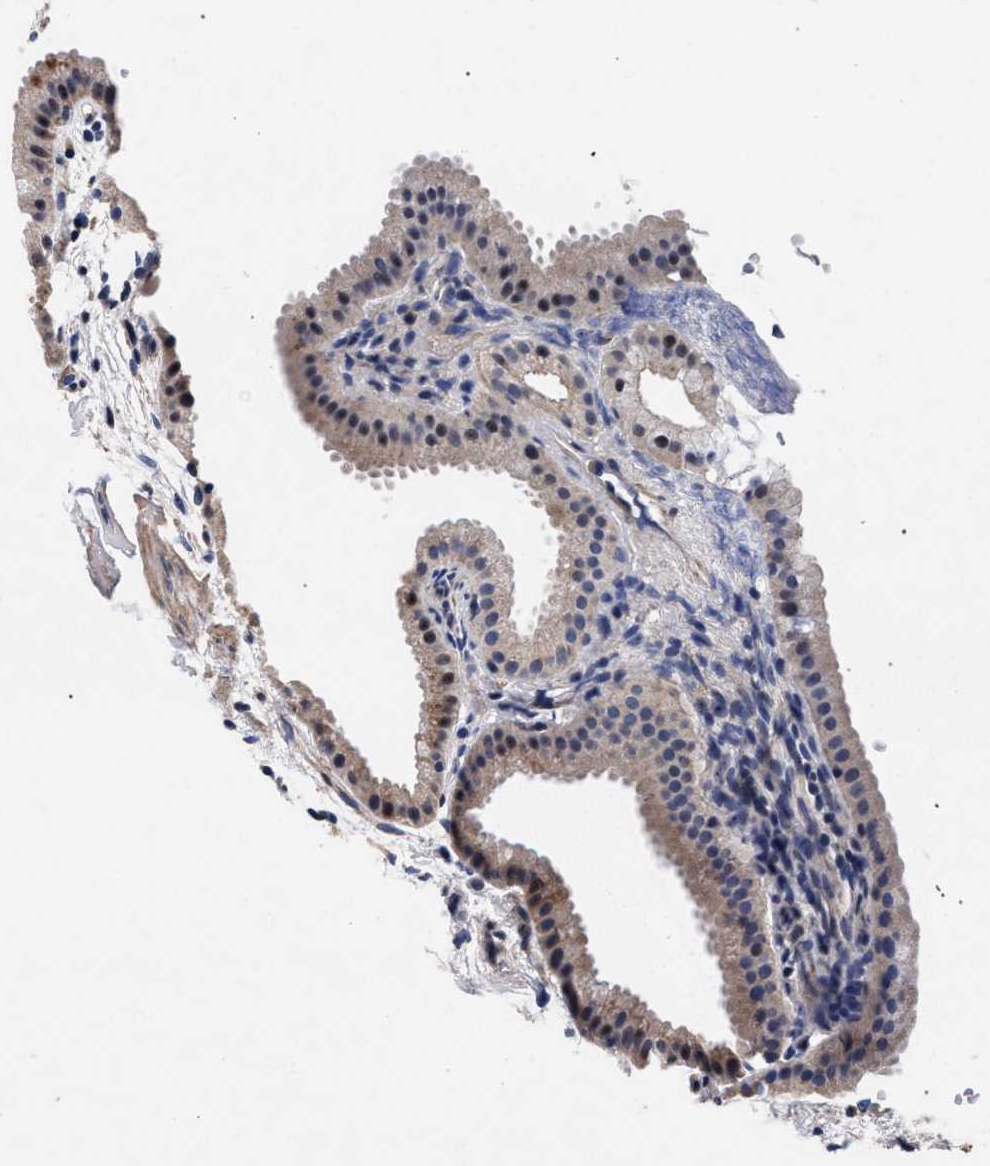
{"staining": {"intensity": "moderate", "quantity": "25%-75%", "location": "cytoplasmic/membranous,nuclear"}, "tissue": "gallbladder", "cell_type": "Glandular cells", "image_type": "normal", "snomed": [{"axis": "morphology", "description": "Normal tissue, NOS"}, {"axis": "topography", "description": "Gallbladder"}], "caption": "This histopathology image demonstrates immunohistochemistry staining of benign gallbladder, with medium moderate cytoplasmic/membranous,nuclear expression in about 25%-75% of glandular cells.", "gene": "CFAP95", "patient": {"sex": "female", "age": 64}}